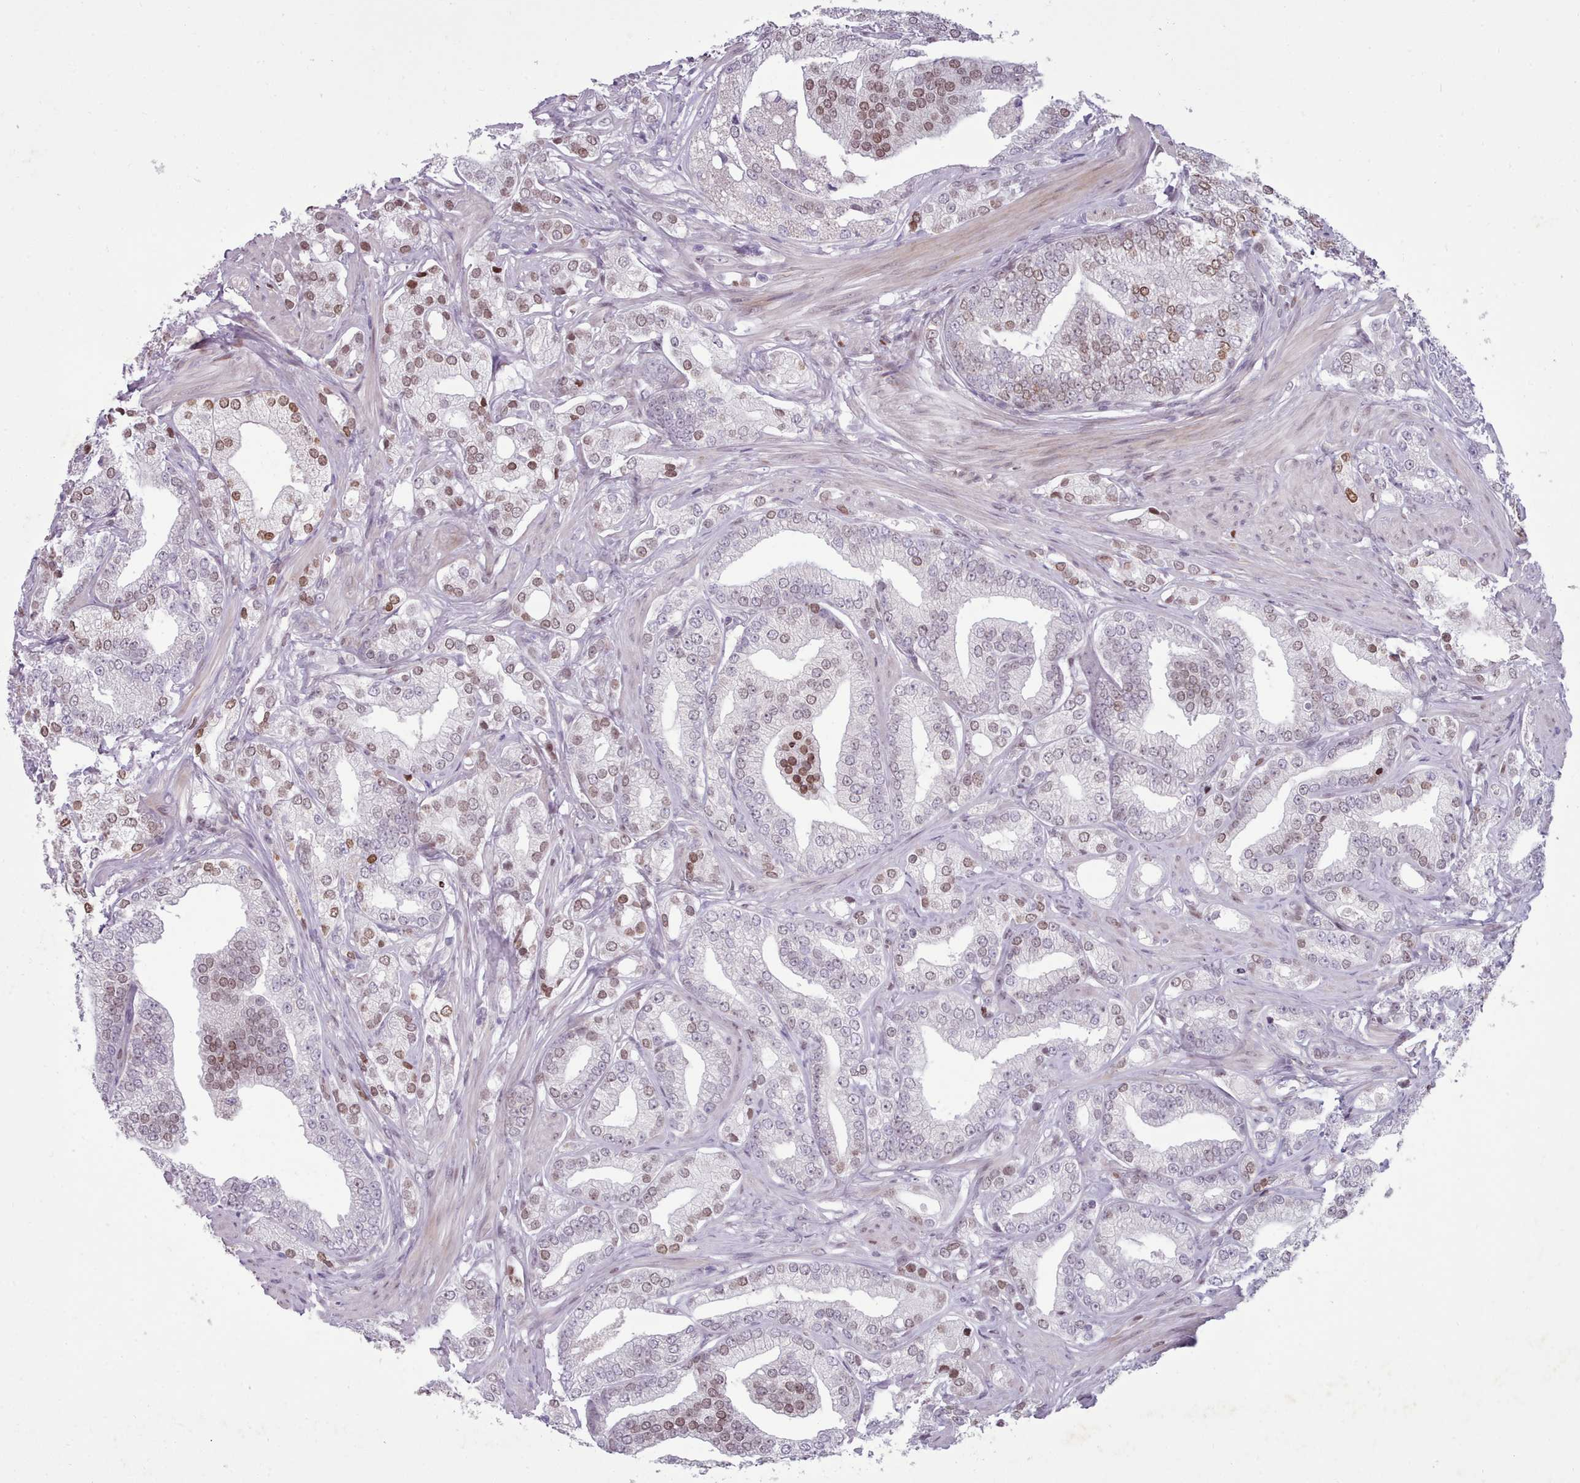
{"staining": {"intensity": "moderate", "quantity": "25%-75%", "location": "nuclear"}, "tissue": "prostate cancer", "cell_type": "Tumor cells", "image_type": "cancer", "snomed": [{"axis": "morphology", "description": "Adenocarcinoma, High grade"}, {"axis": "topography", "description": "Prostate"}], "caption": "Human high-grade adenocarcinoma (prostate) stained with a brown dye shows moderate nuclear positive staining in approximately 25%-75% of tumor cells.", "gene": "KCNT2", "patient": {"sex": "male", "age": 50}}